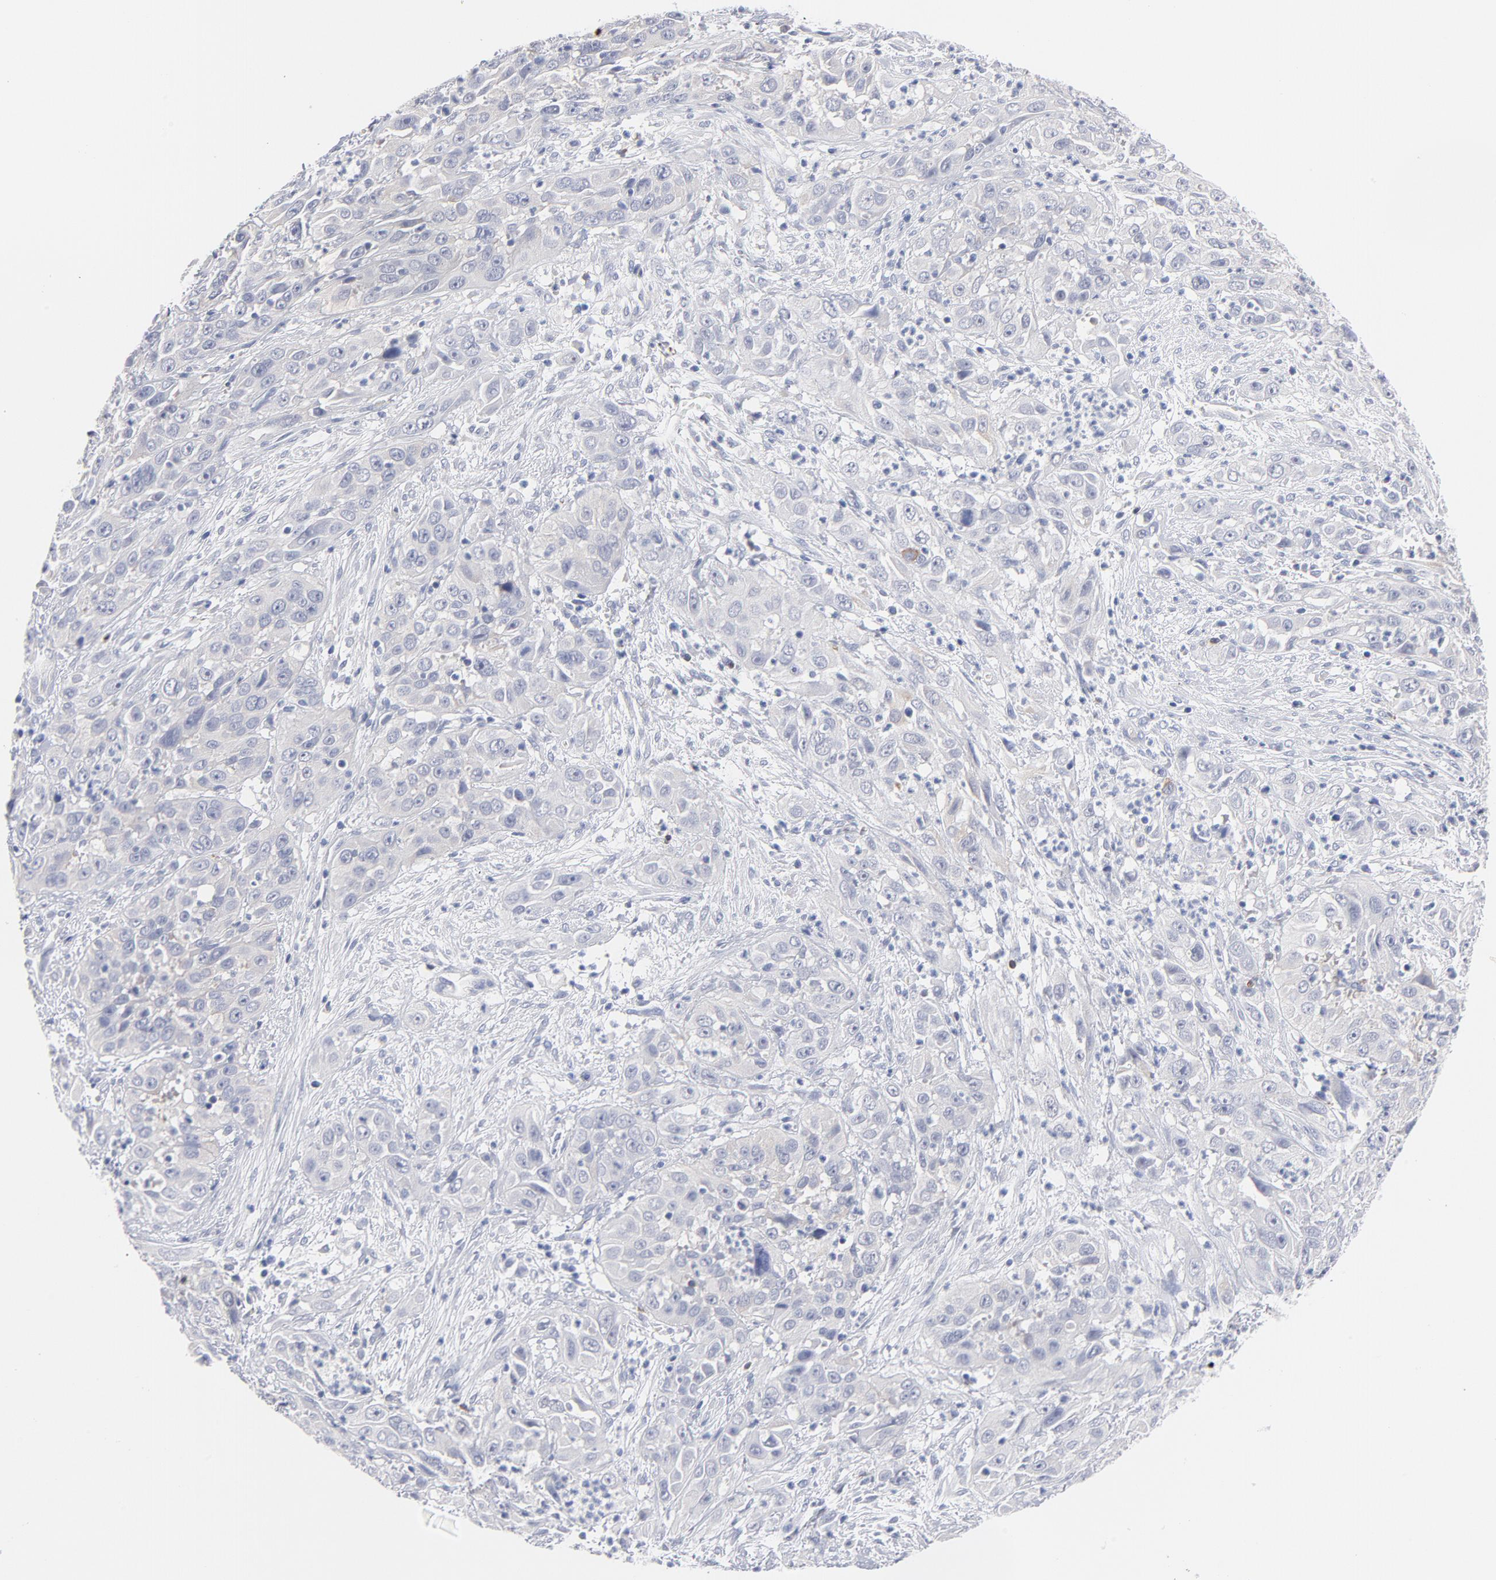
{"staining": {"intensity": "negative", "quantity": "none", "location": "none"}, "tissue": "cervical cancer", "cell_type": "Tumor cells", "image_type": "cancer", "snomed": [{"axis": "morphology", "description": "Squamous cell carcinoma, NOS"}, {"axis": "topography", "description": "Cervix"}], "caption": "There is no significant staining in tumor cells of cervical cancer.", "gene": "MID1", "patient": {"sex": "female", "age": 32}}